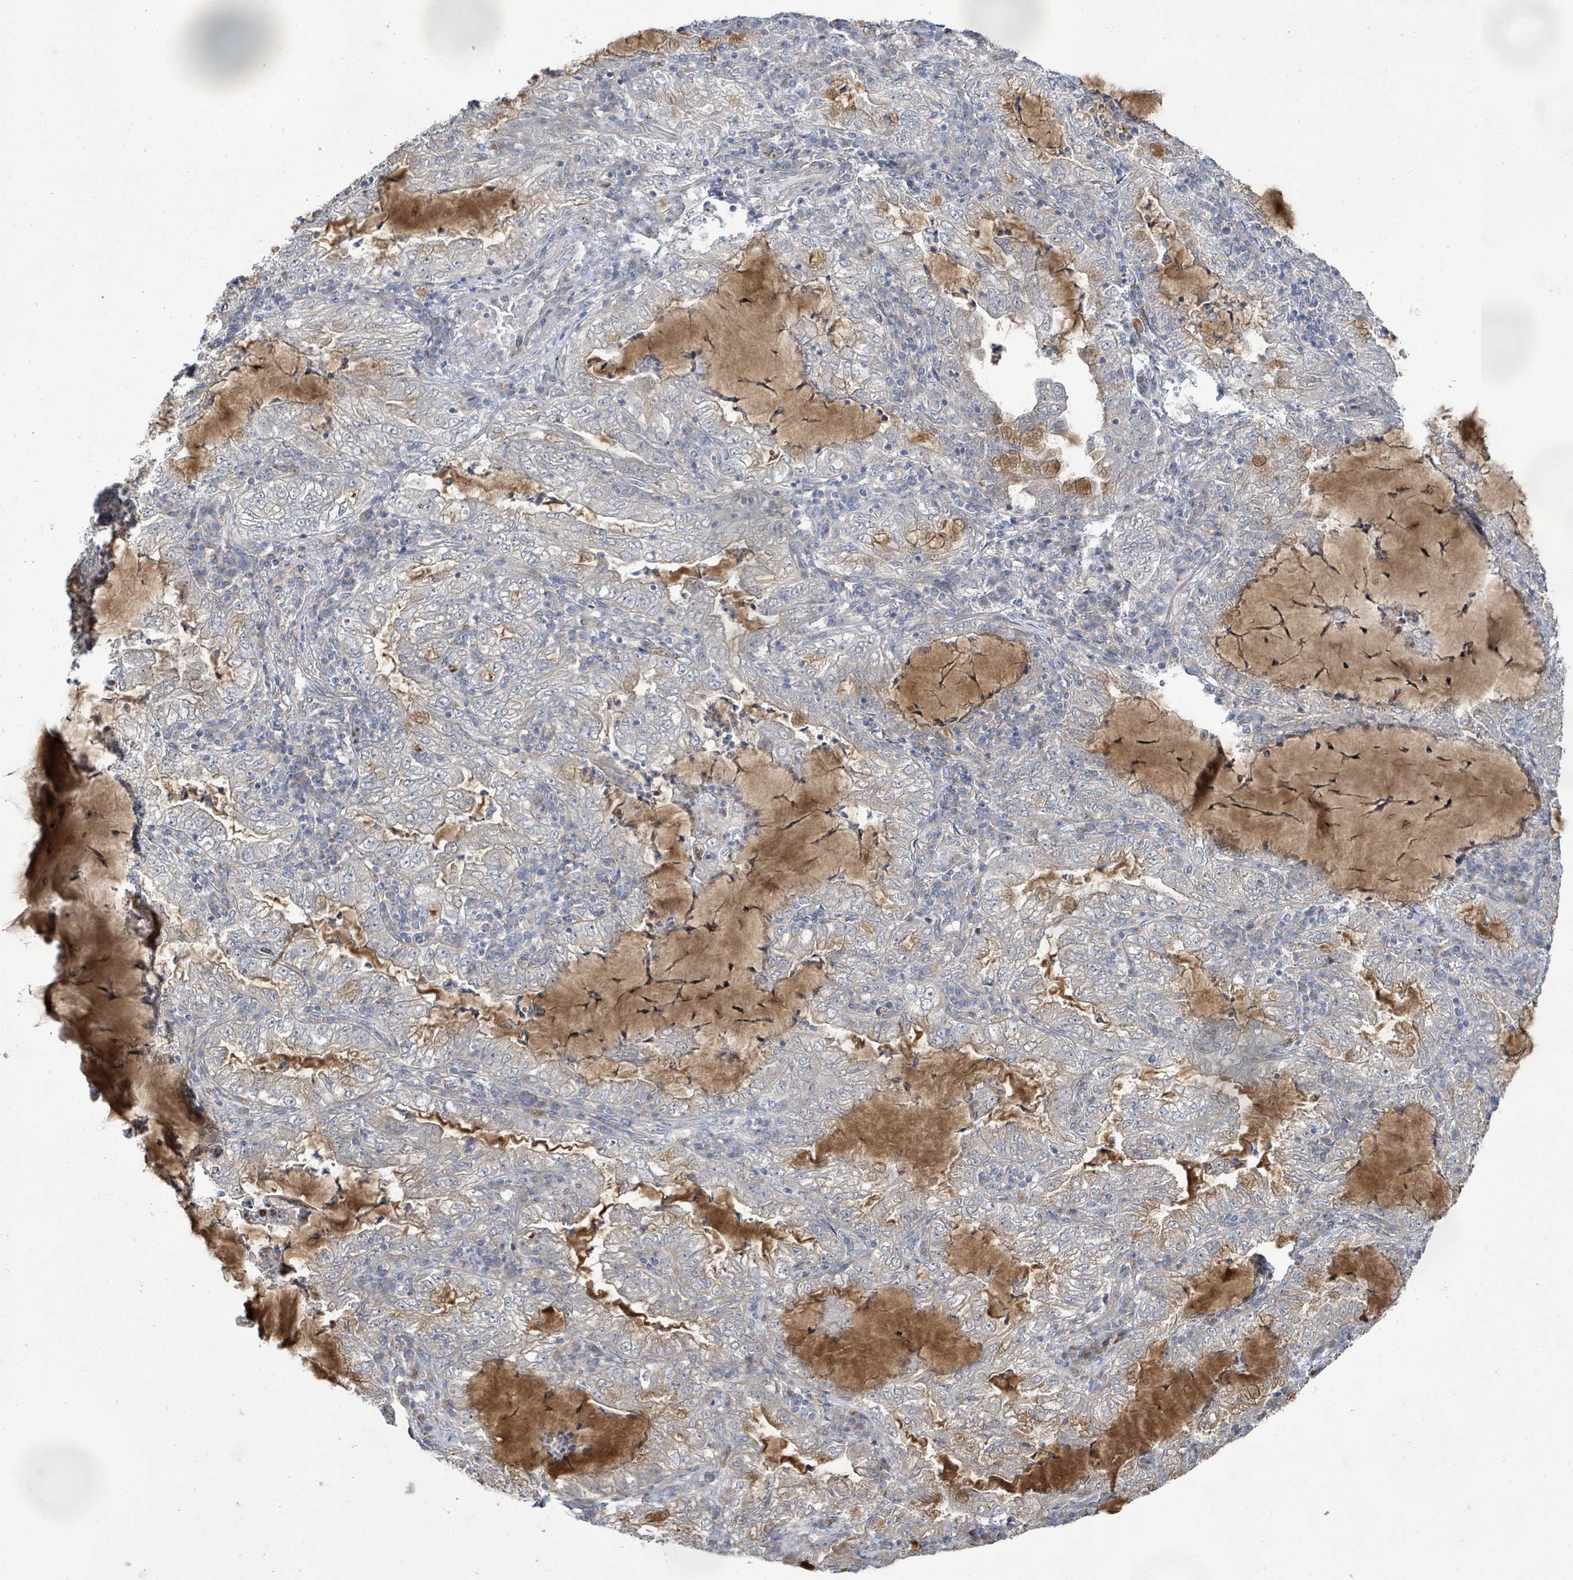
{"staining": {"intensity": "moderate", "quantity": "<25%", "location": "cytoplasmic/membranous"}, "tissue": "lung cancer", "cell_type": "Tumor cells", "image_type": "cancer", "snomed": [{"axis": "morphology", "description": "Adenocarcinoma, NOS"}, {"axis": "topography", "description": "Lung"}], "caption": "Moderate cytoplasmic/membranous protein positivity is identified in about <25% of tumor cells in adenocarcinoma (lung). (IHC, brightfield microscopy, high magnification).", "gene": "KBTBD11", "patient": {"sex": "female", "age": 73}}